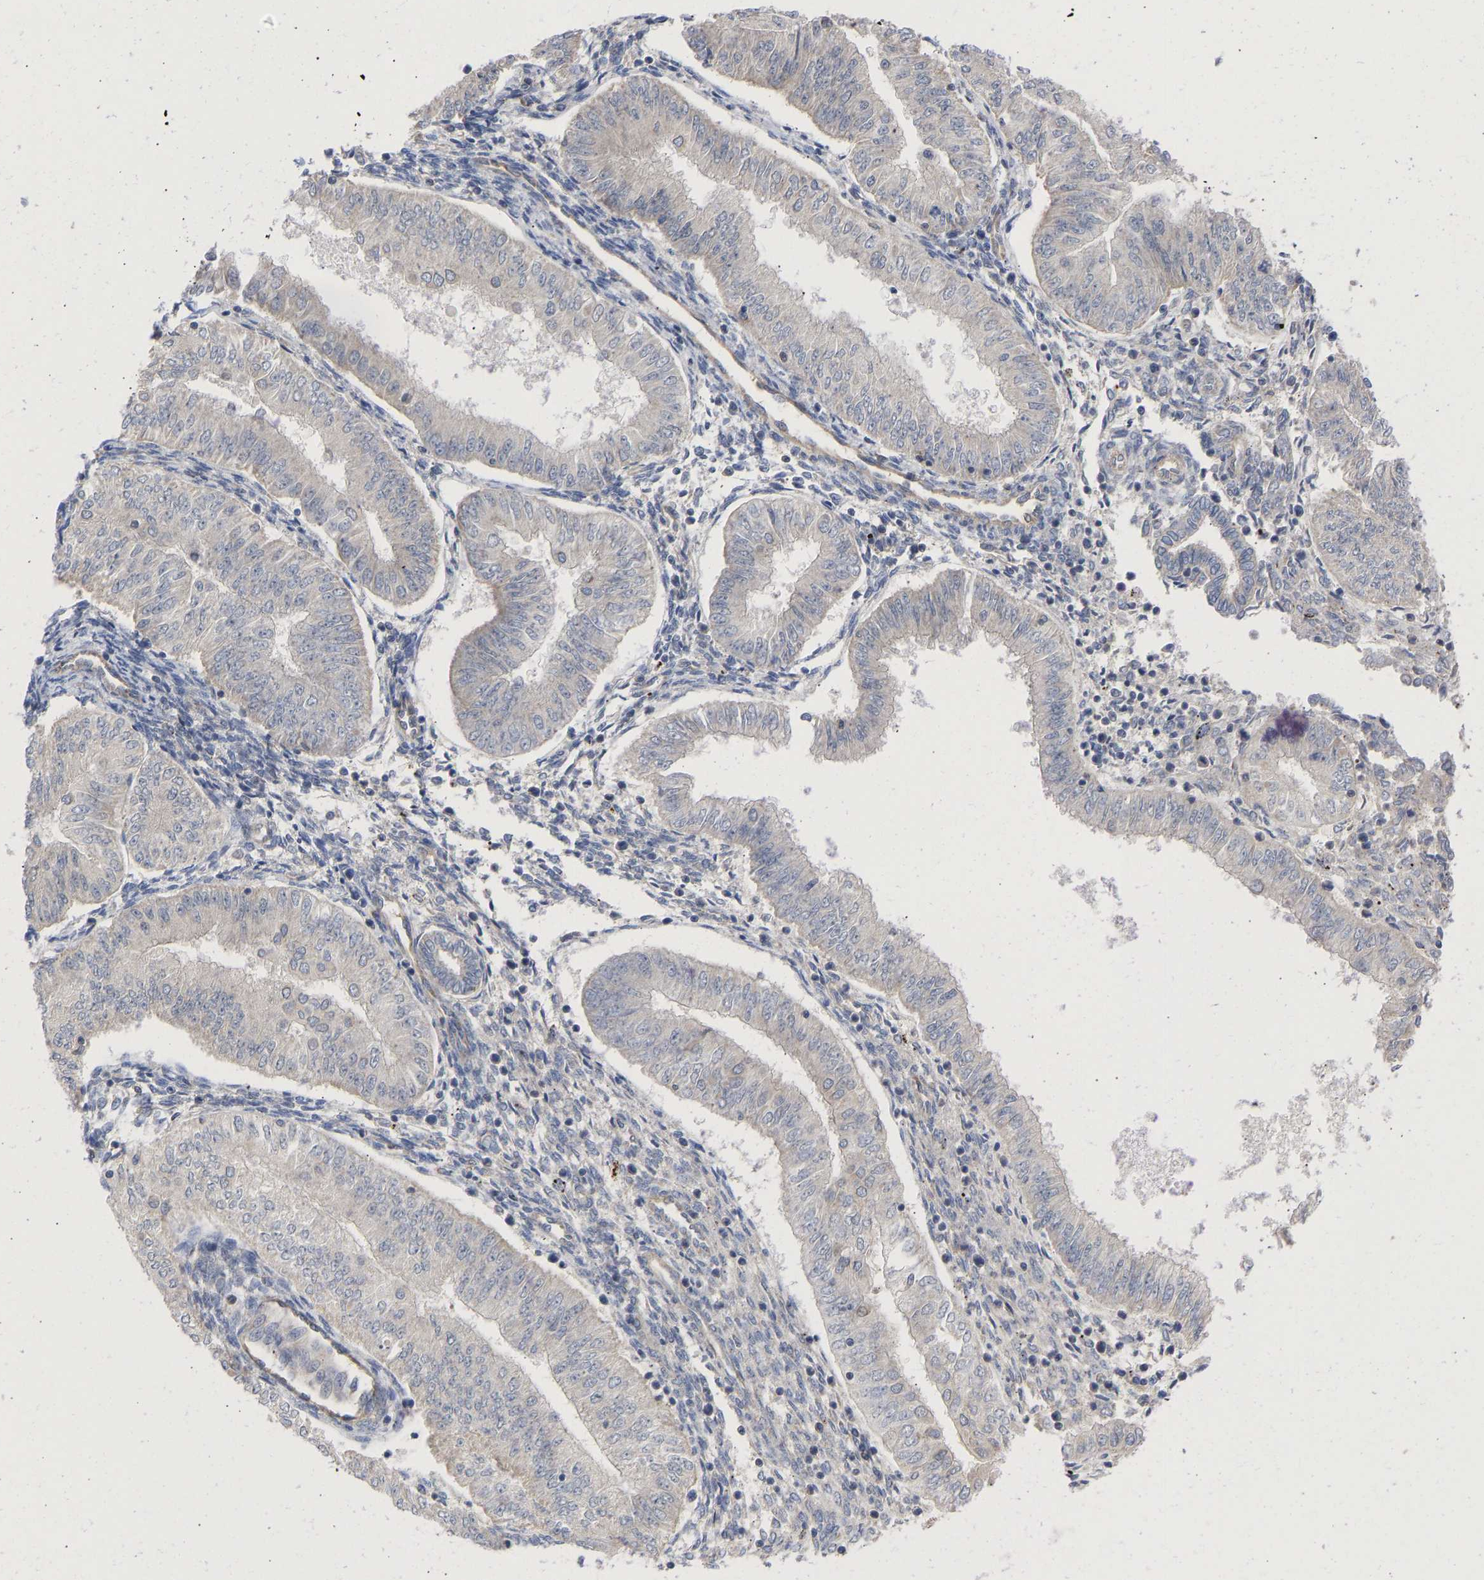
{"staining": {"intensity": "negative", "quantity": "none", "location": "none"}, "tissue": "endometrial cancer", "cell_type": "Tumor cells", "image_type": "cancer", "snomed": [{"axis": "morphology", "description": "Normal tissue, NOS"}, {"axis": "morphology", "description": "Adenocarcinoma, NOS"}, {"axis": "topography", "description": "Endometrium"}], "caption": "This is a micrograph of immunohistochemistry staining of adenocarcinoma (endometrial), which shows no expression in tumor cells.", "gene": "MAP2K3", "patient": {"sex": "female", "age": 53}}